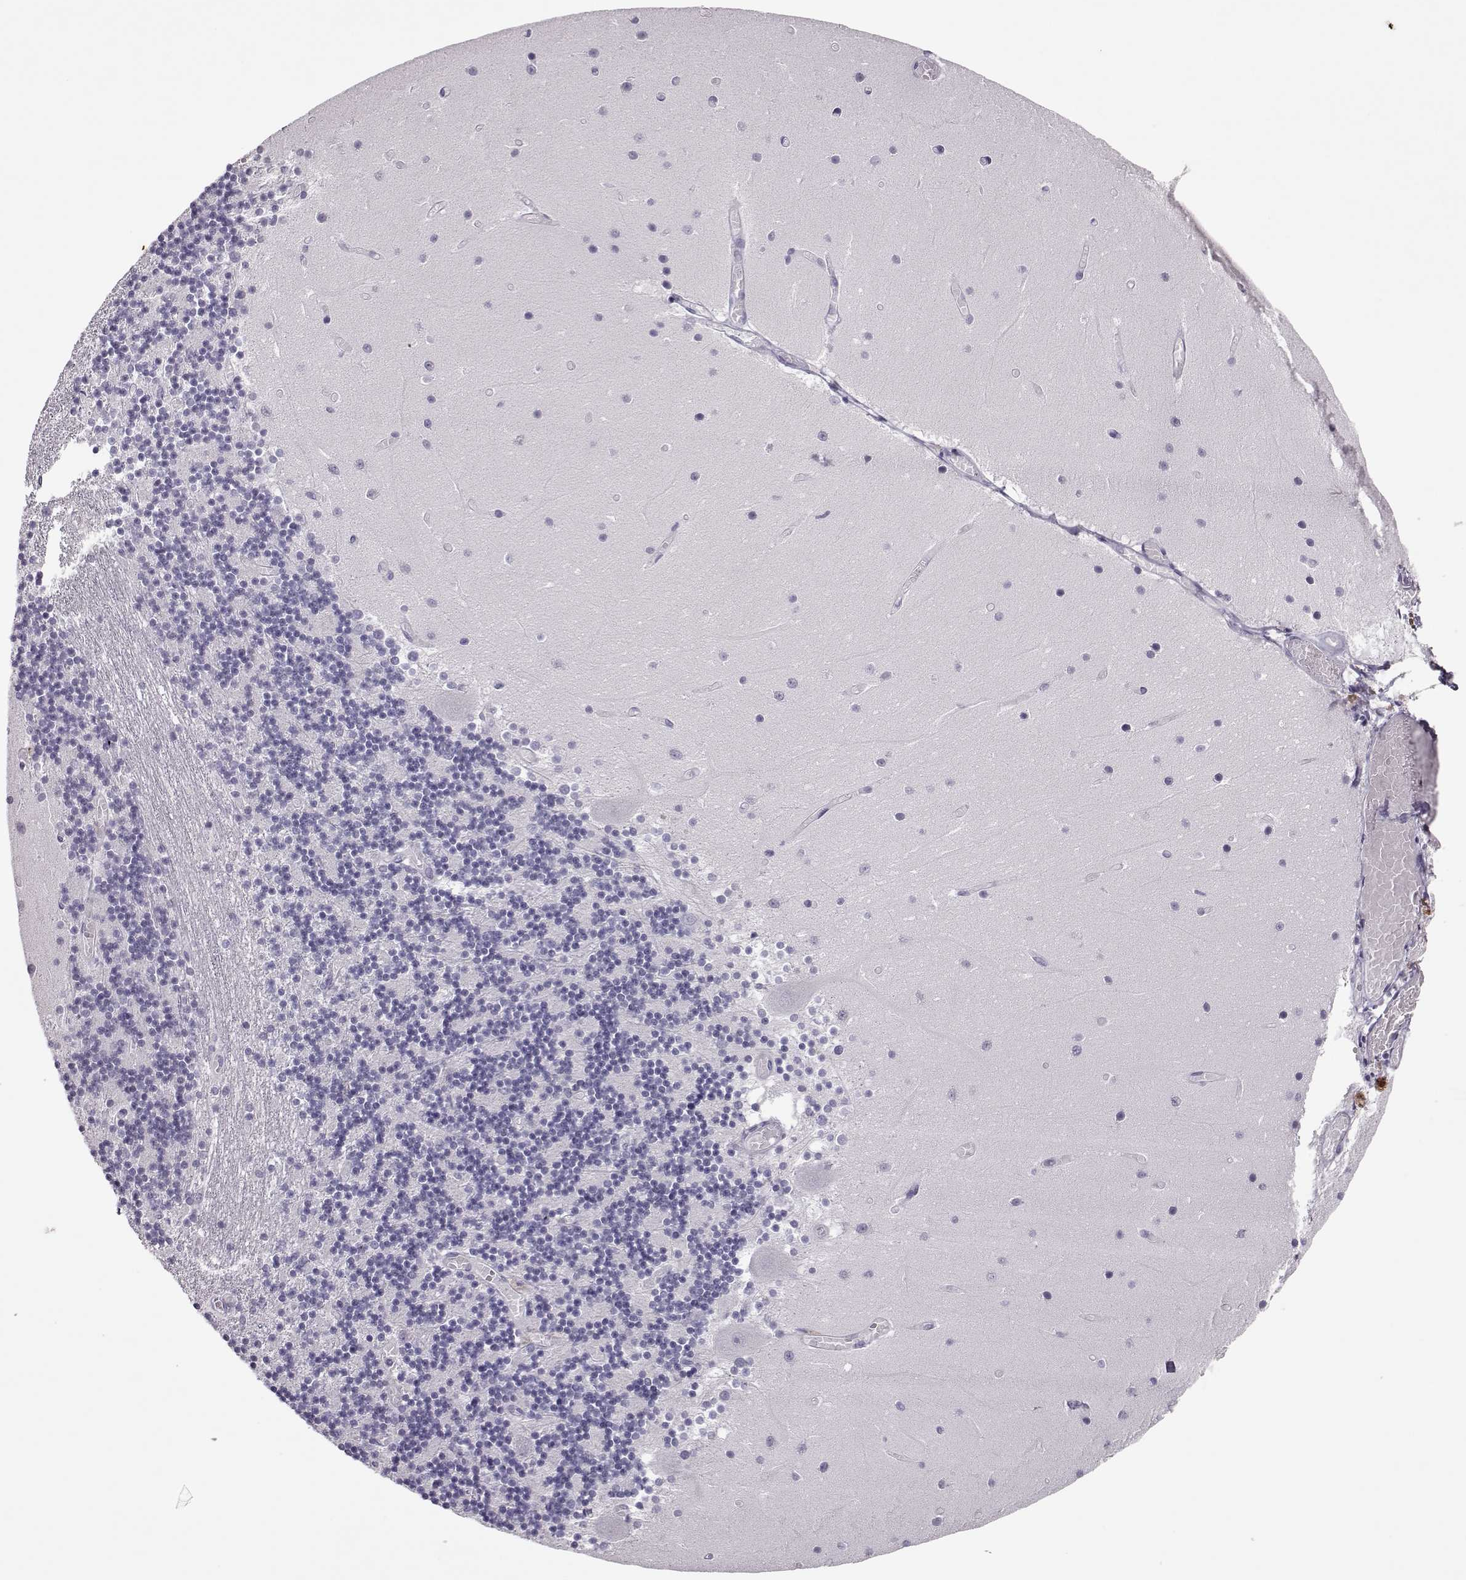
{"staining": {"intensity": "negative", "quantity": "none", "location": "none"}, "tissue": "cerebellum", "cell_type": "Cells in granular layer", "image_type": "normal", "snomed": [{"axis": "morphology", "description": "Normal tissue, NOS"}, {"axis": "topography", "description": "Cerebellum"}], "caption": "High power microscopy histopathology image of an IHC image of unremarkable cerebellum, revealing no significant expression in cells in granular layer. Brightfield microscopy of IHC stained with DAB (brown) and hematoxylin (blue), captured at high magnification.", "gene": "SGO1", "patient": {"sex": "female", "age": 28}}